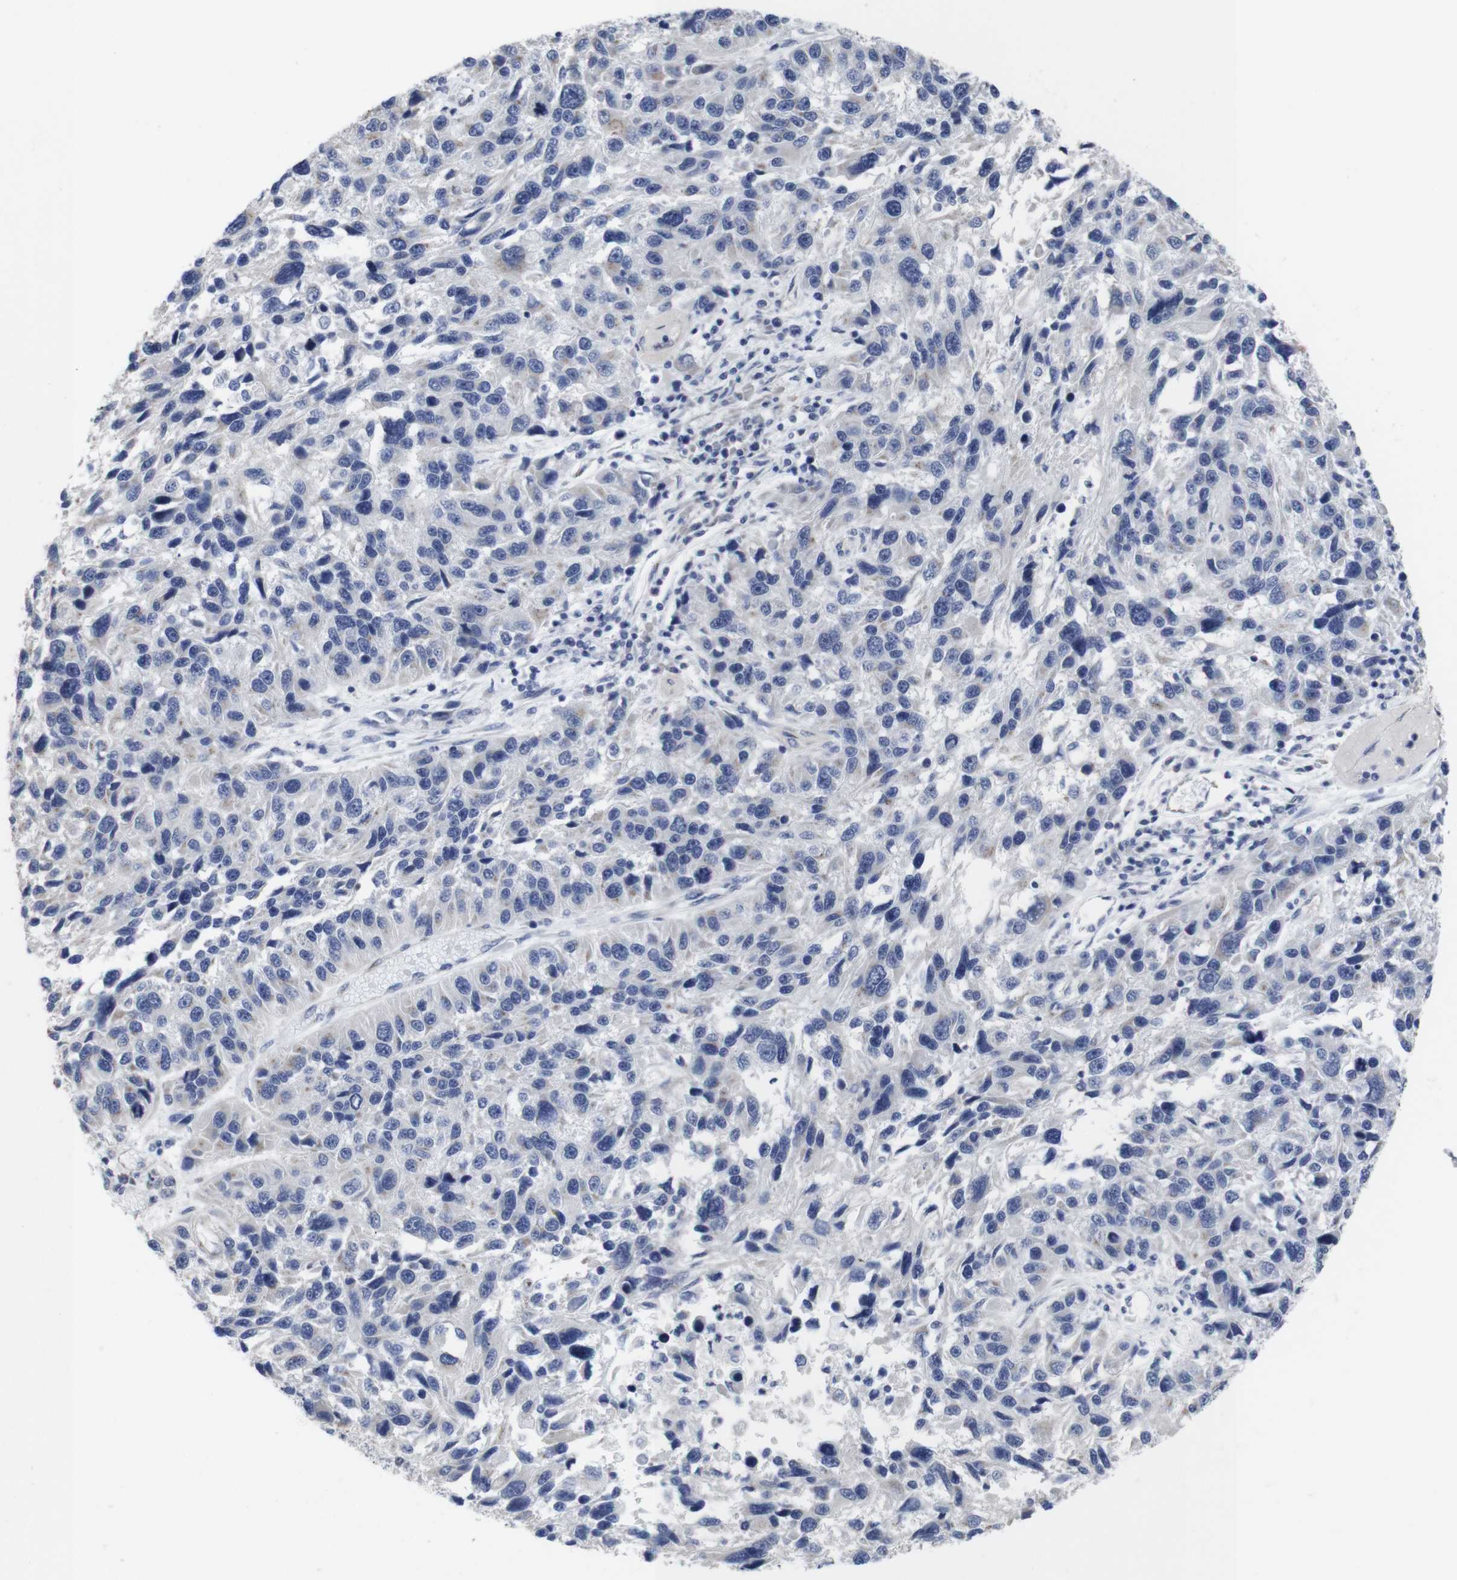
{"staining": {"intensity": "negative", "quantity": "none", "location": "none"}, "tissue": "melanoma", "cell_type": "Tumor cells", "image_type": "cancer", "snomed": [{"axis": "morphology", "description": "Malignant melanoma, NOS"}, {"axis": "topography", "description": "Skin"}], "caption": "High power microscopy micrograph of an immunohistochemistry micrograph of malignant melanoma, revealing no significant expression in tumor cells.", "gene": "SNCG", "patient": {"sex": "male", "age": 53}}